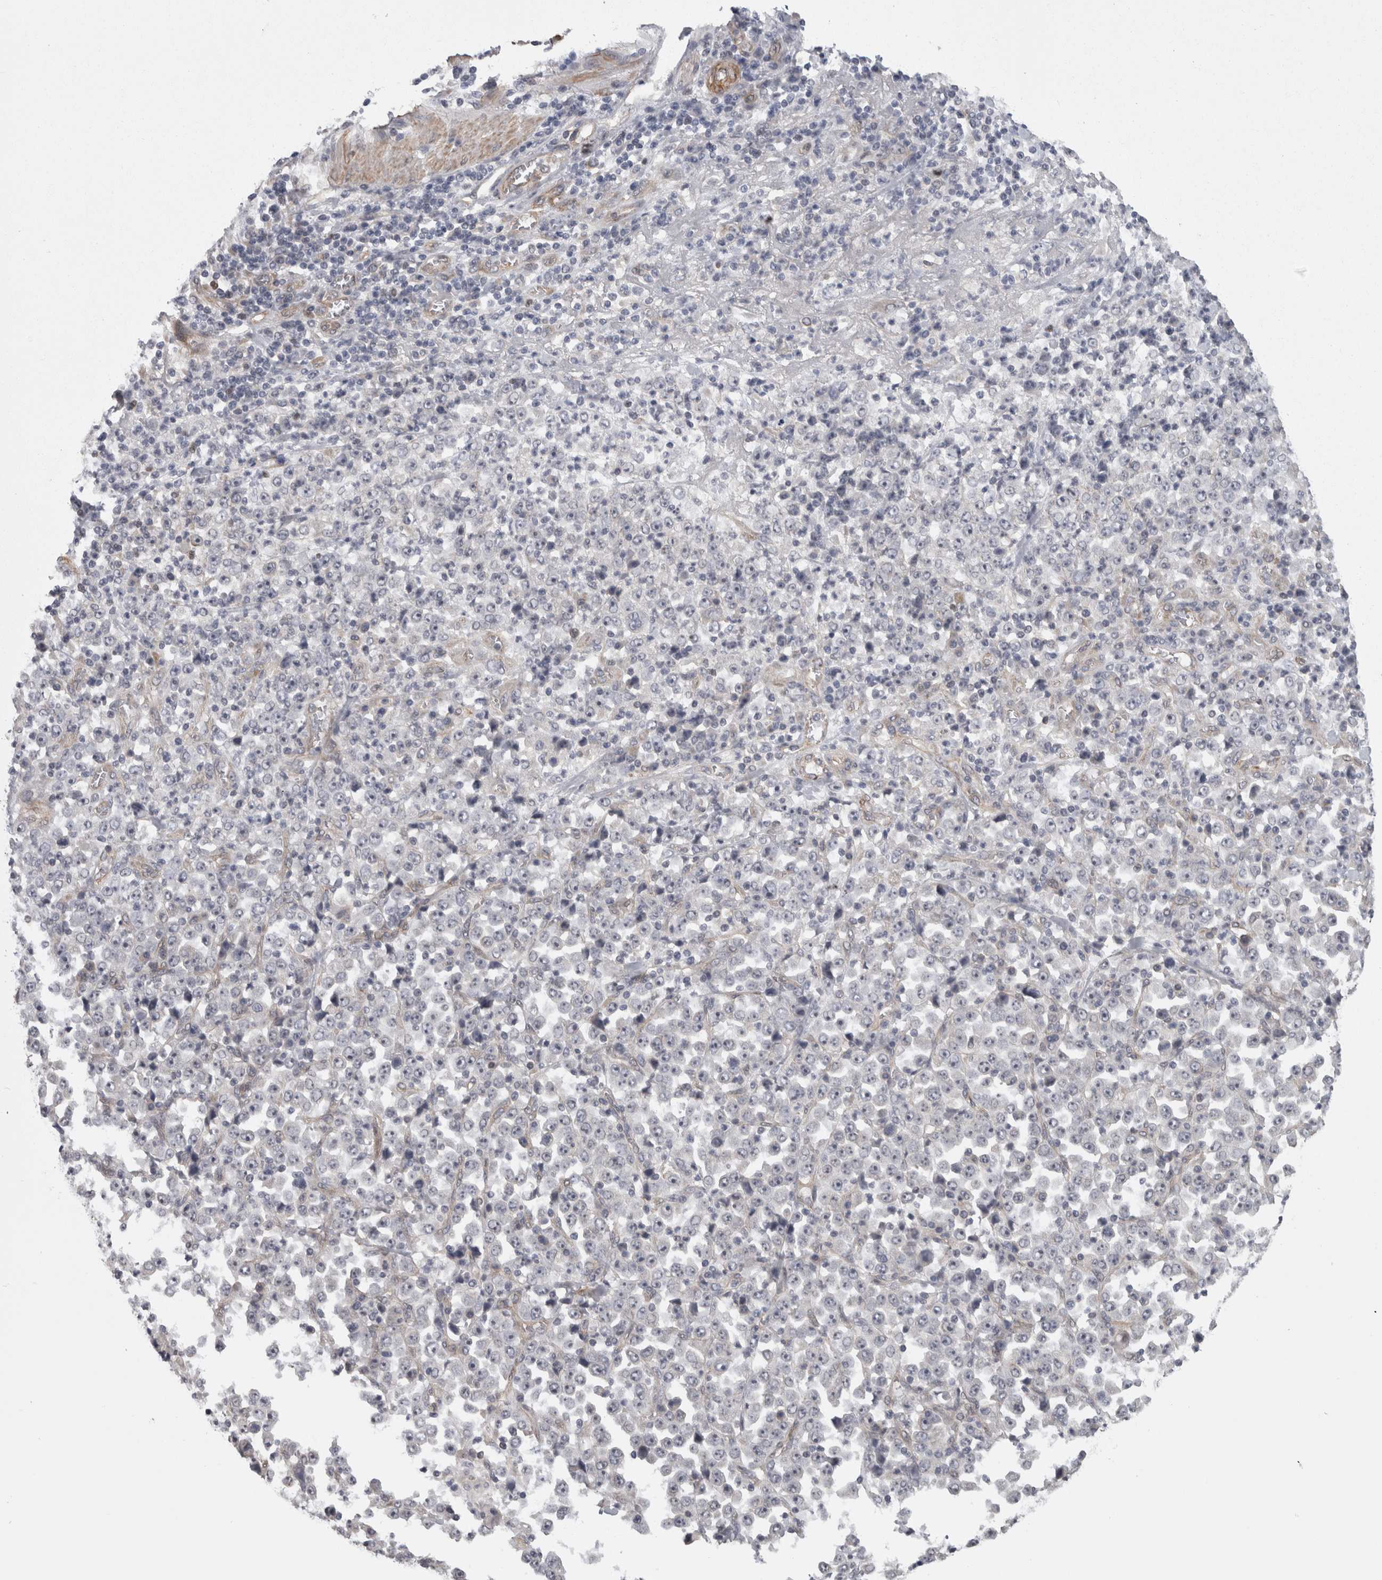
{"staining": {"intensity": "negative", "quantity": "none", "location": "none"}, "tissue": "stomach cancer", "cell_type": "Tumor cells", "image_type": "cancer", "snomed": [{"axis": "morphology", "description": "Normal tissue, NOS"}, {"axis": "morphology", "description": "Adenocarcinoma, NOS"}, {"axis": "topography", "description": "Stomach, upper"}, {"axis": "topography", "description": "Stomach"}], "caption": "The IHC image has no significant expression in tumor cells of stomach cancer (adenocarcinoma) tissue.", "gene": "RMDN1", "patient": {"sex": "male", "age": 59}}